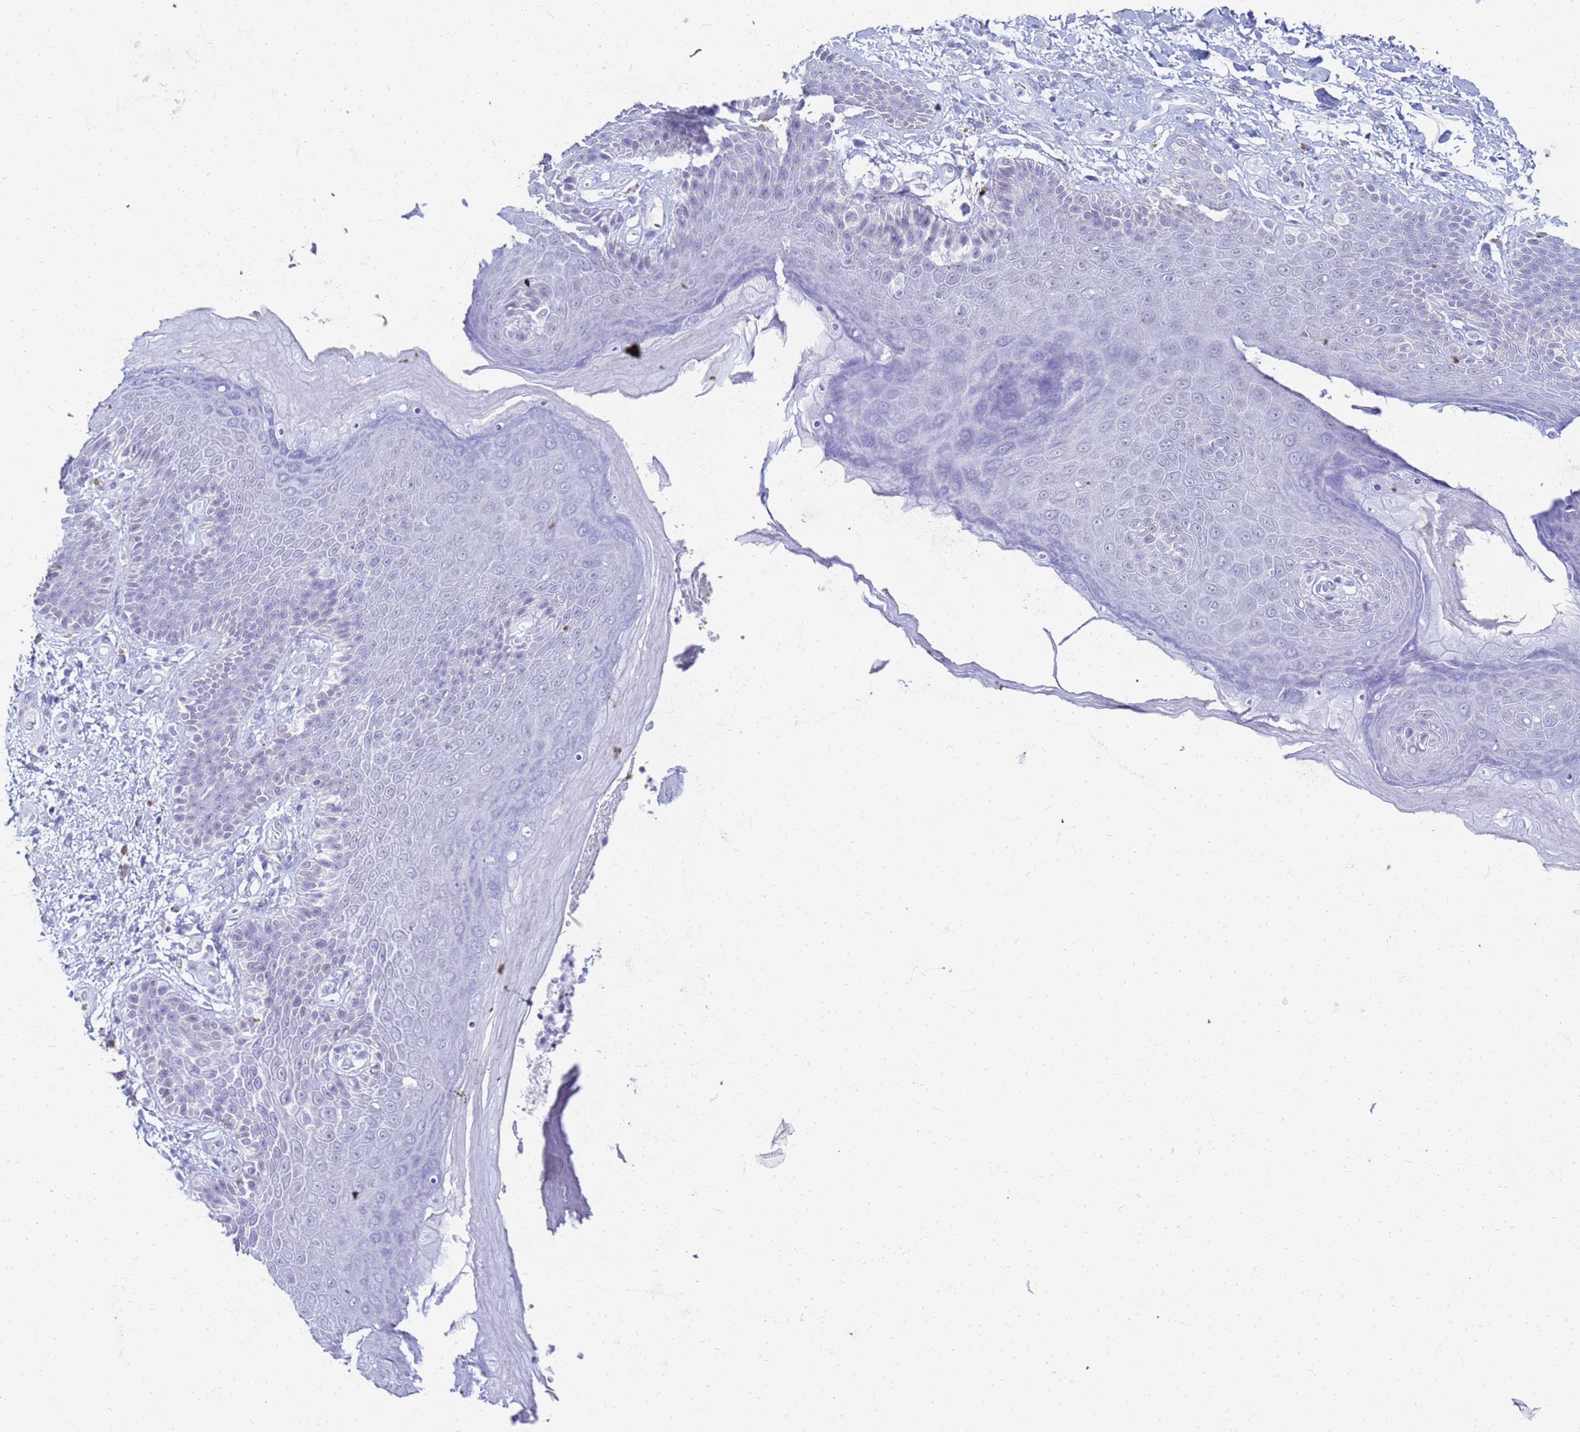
{"staining": {"intensity": "negative", "quantity": "none", "location": "none"}, "tissue": "skin", "cell_type": "Epidermal cells", "image_type": "normal", "snomed": [{"axis": "morphology", "description": "Normal tissue, NOS"}, {"axis": "topography", "description": "Anal"}], "caption": "Immunohistochemistry micrograph of normal skin stained for a protein (brown), which reveals no expression in epidermal cells.", "gene": "SLC7A9", "patient": {"sex": "female", "age": 89}}